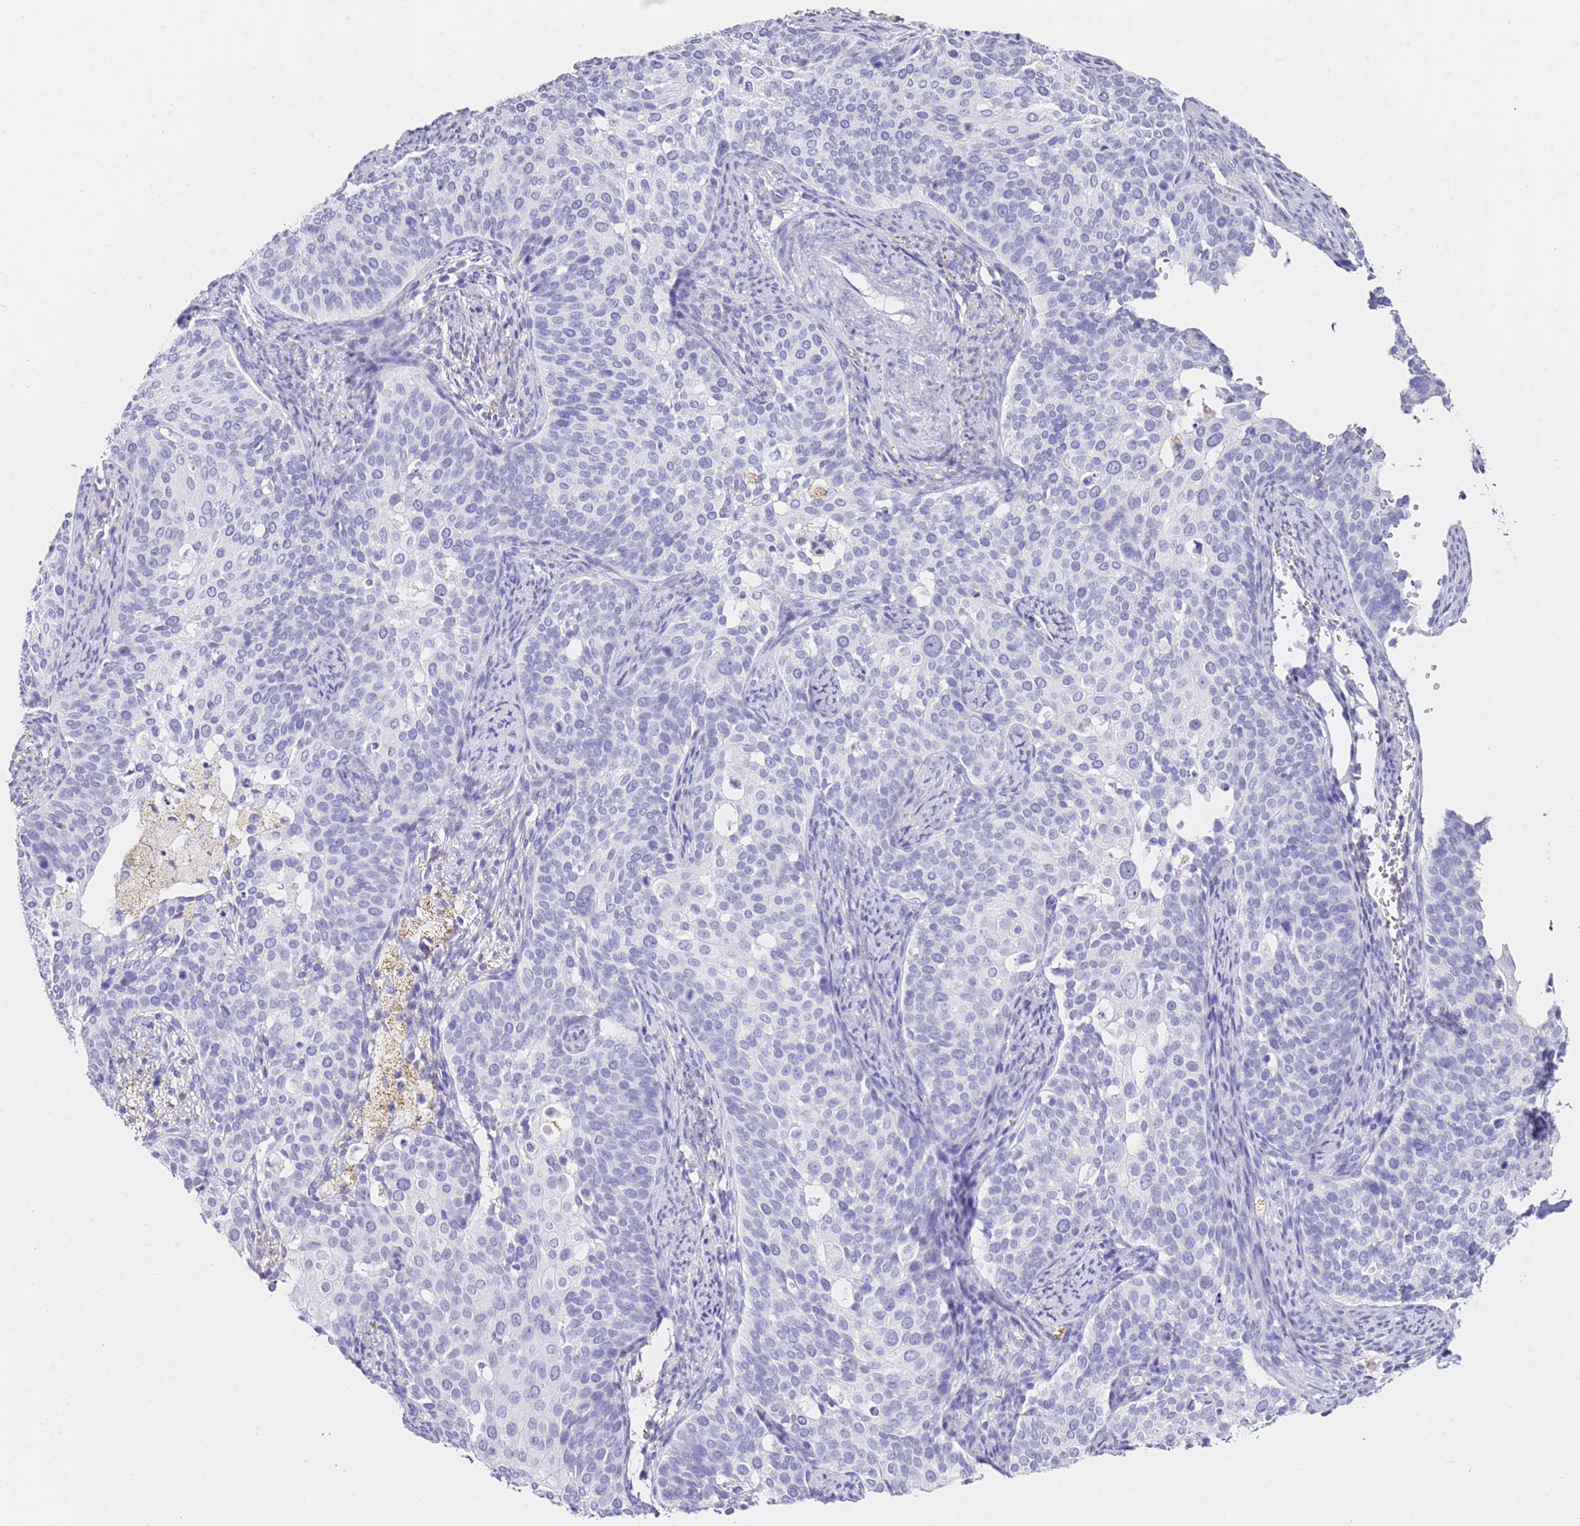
{"staining": {"intensity": "negative", "quantity": "none", "location": "none"}, "tissue": "cervical cancer", "cell_type": "Tumor cells", "image_type": "cancer", "snomed": [{"axis": "morphology", "description": "Squamous cell carcinoma, NOS"}, {"axis": "topography", "description": "Cervix"}], "caption": "This is an IHC photomicrograph of human cervical squamous cell carcinoma. There is no positivity in tumor cells.", "gene": "PTBP2", "patient": {"sex": "female", "age": 44}}